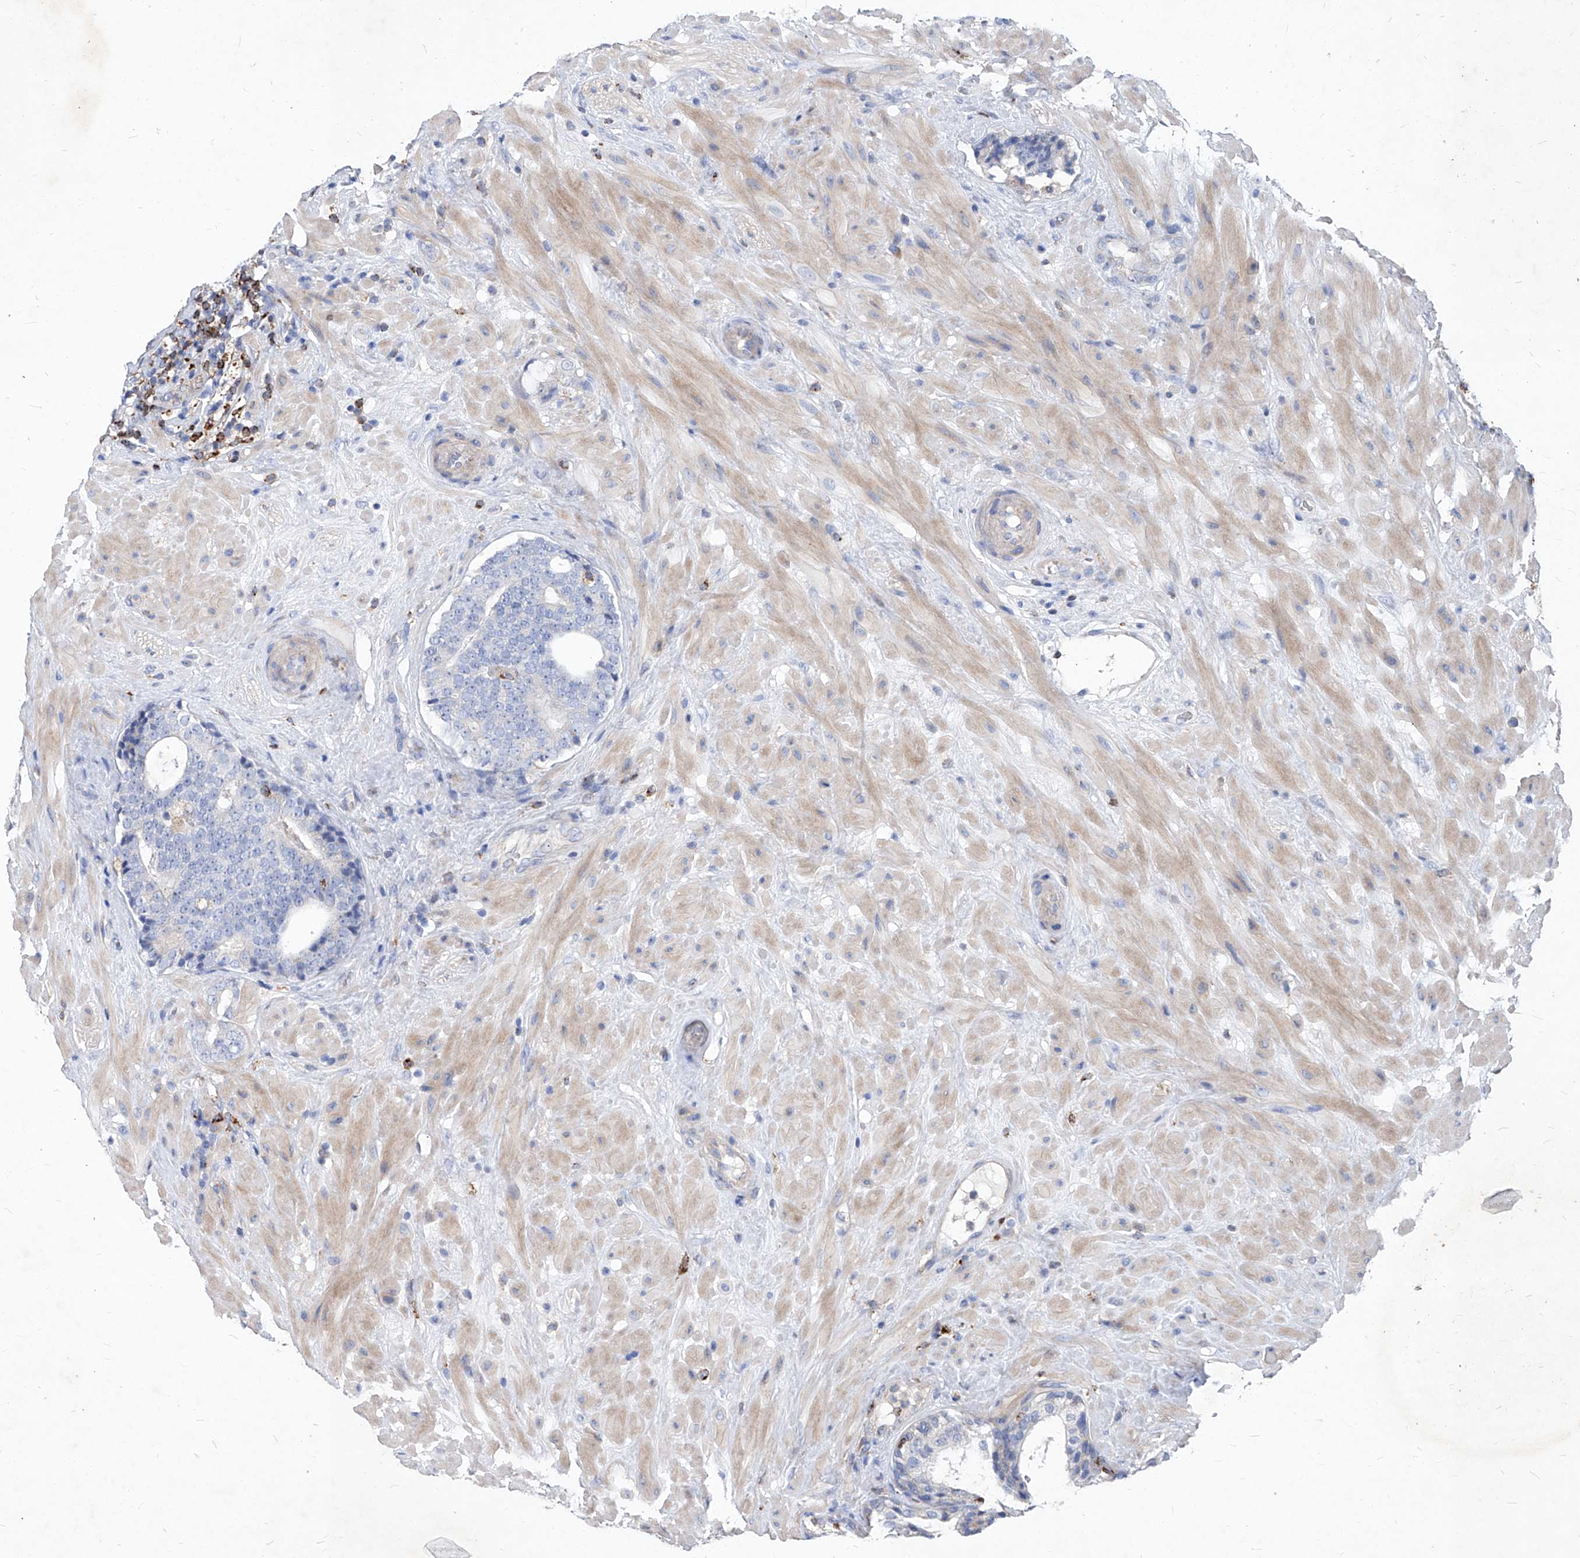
{"staining": {"intensity": "negative", "quantity": "none", "location": "none"}, "tissue": "prostate cancer", "cell_type": "Tumor cells", "image_type": "cancer", "snomed": [{"axis": "morphology", "description": "Adenocarcinoma, High grade"}, {"axis": "topography", "description": "Prostate"}], "caption": "IHC of adenocarcinoma (high-grade) (prostate) demonstrates no staining in tumor cells.", "gene": "UBOX5", "patient": {"sex": "male", "age": 56}}